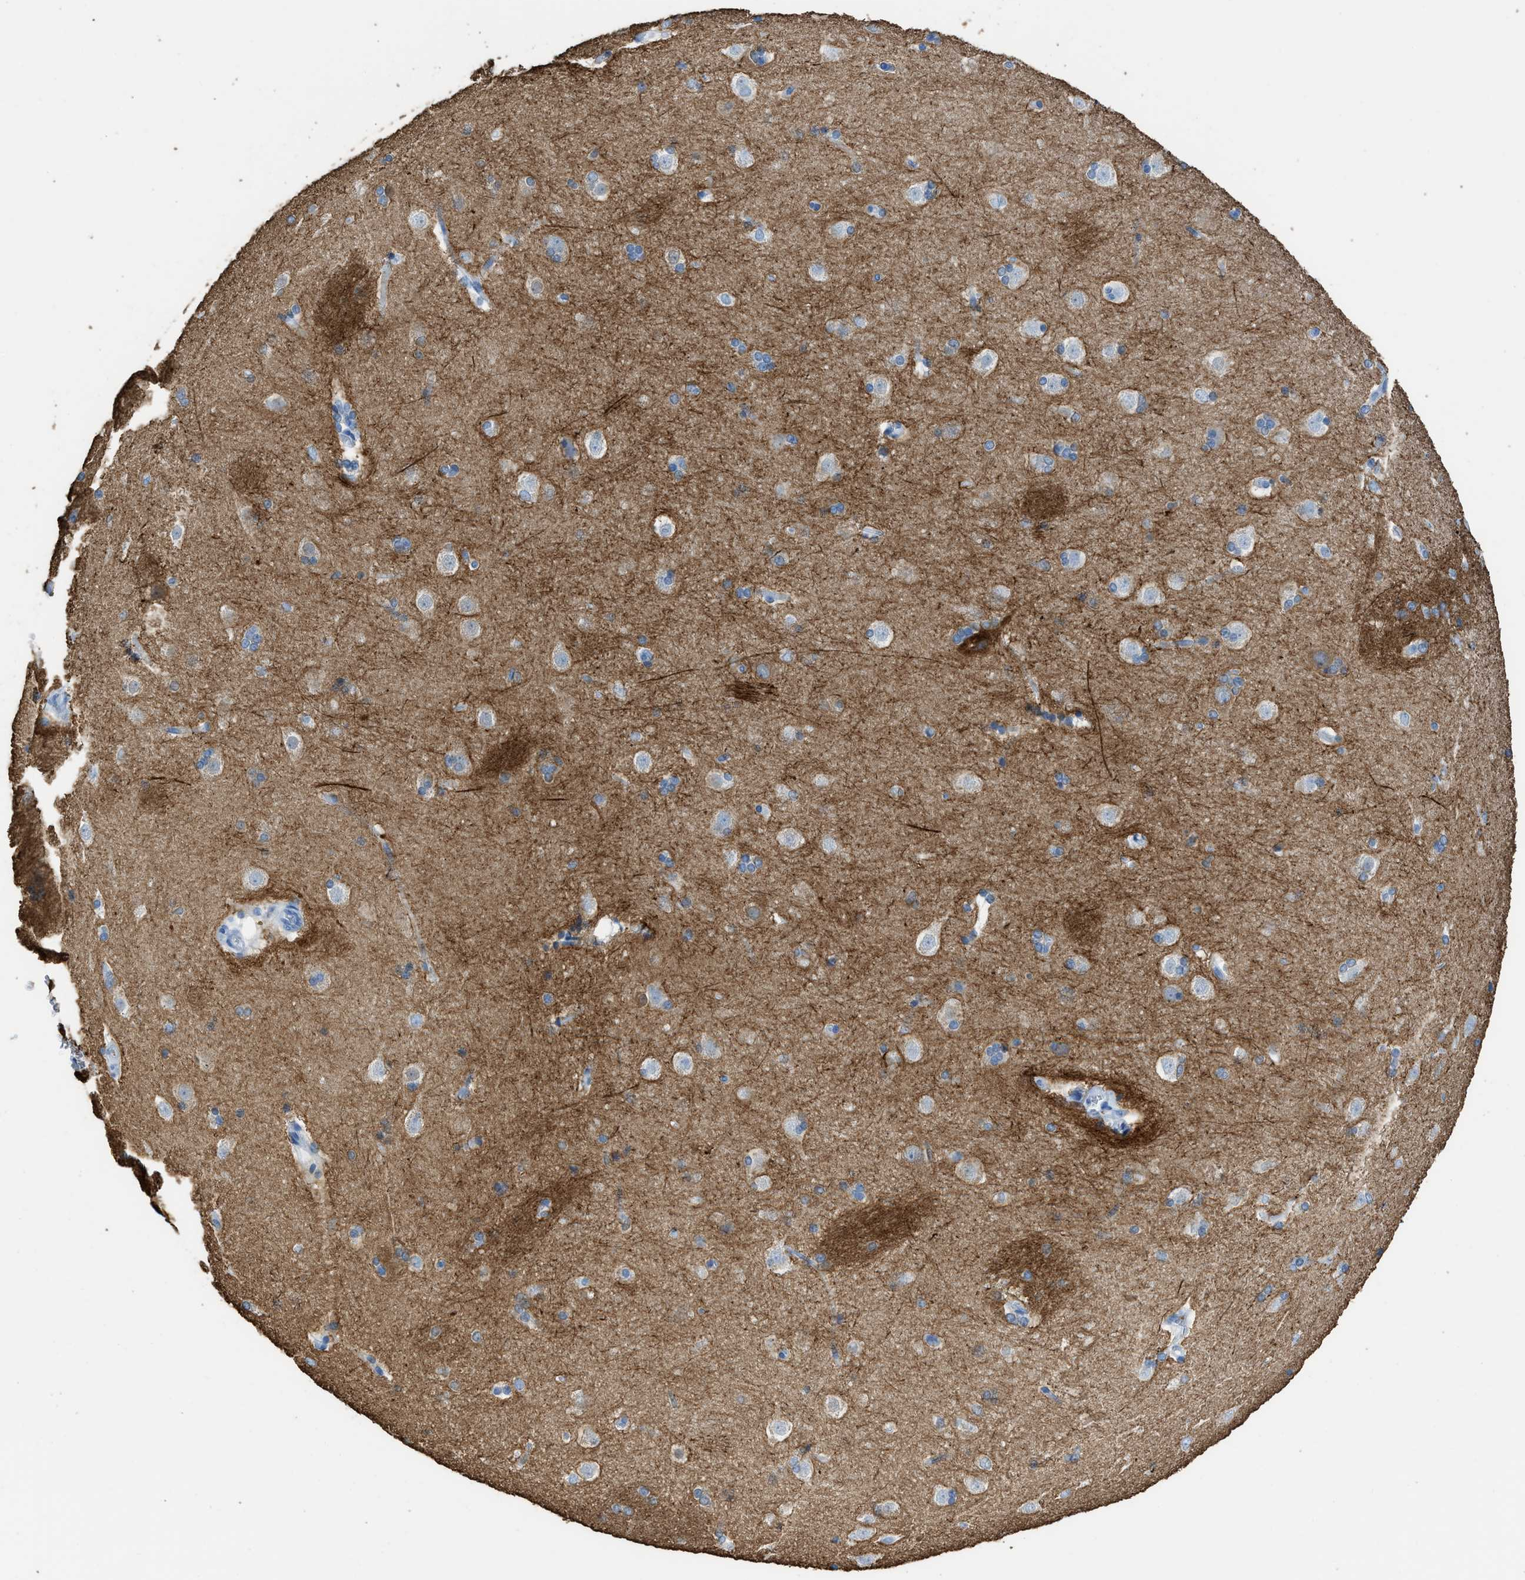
{"staining": {"intensity": "strong", "quantity": "<25%", "location": "cytoplasmic/membranous"}, "tissue": "caudate", "cell_type": "Glial cells", "image_type": "normal", "snomed": [{"axis": "morphology", "description": "Normal tissue, NOS"}, {"axis": "topography", "description": "Lateral ventricle wall"}], "caption": "Caudate was stained to show a protein in brown. There is medium levels of strong cytoplasmic/membranous expression in approximately <25% of glial cells. (Brightfield microscopy of DAB IHC at high magnification).", "gene": "FAIM2", "patient": {"sex": "female", "age": 19}}